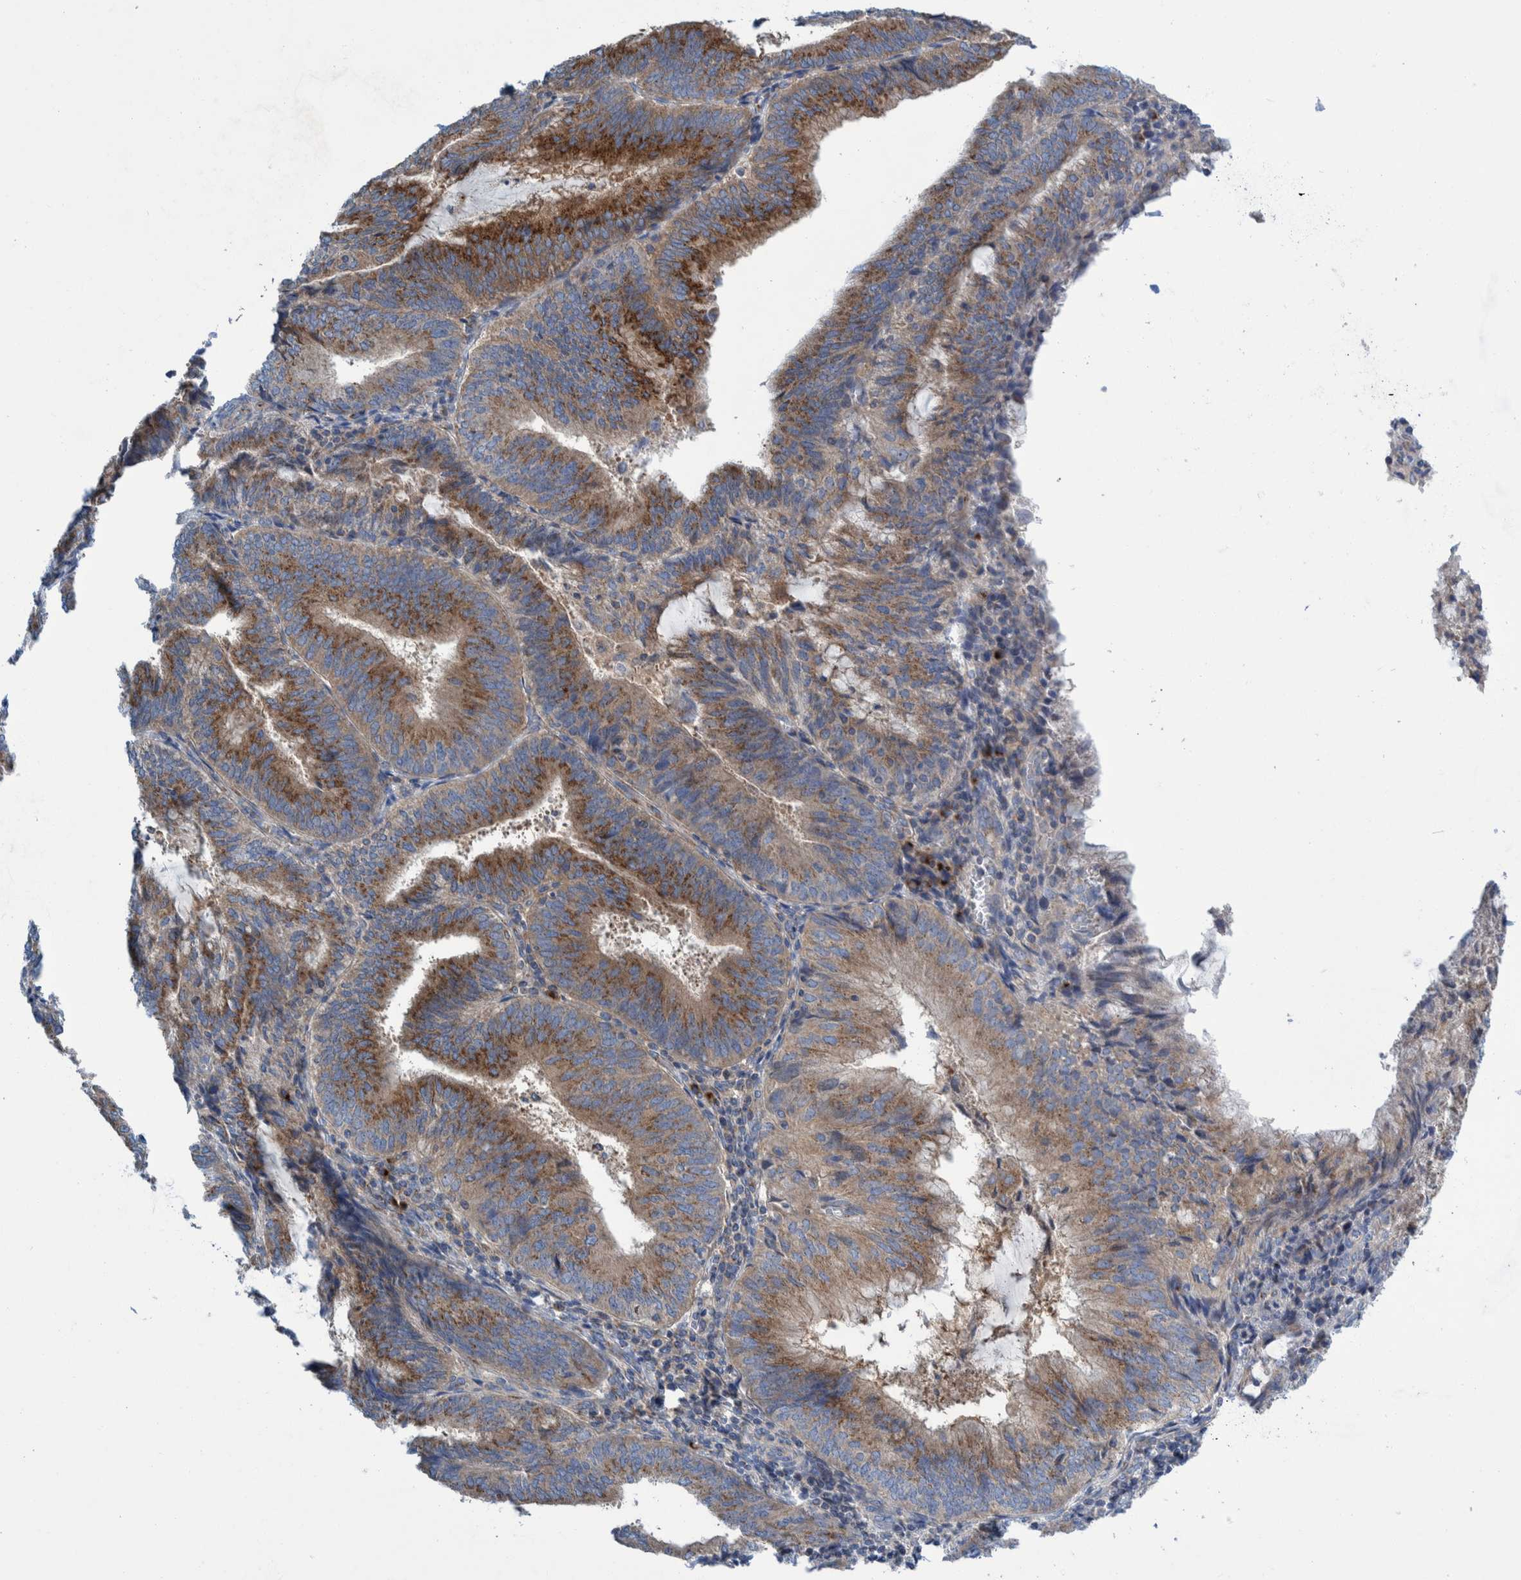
{"staining": {"intensity": "moderate", "quantity": ">75%", "location": "cytoplasmic/membranous"}, "tissue": "endometrial cancer", "cell_type": "Tumor cells", "image_type": "cancer", "snomed": [{"axis": "morphology", "description": "Adenocarcinoma, NOS"}, {"axis": "topography", "description": "Endometrium"}], "caption": "Immunohistochemical staining of endometrial adenocarcinoma demonstrates moderate cytoplasmic/membranous protein staining in approximately >75% of tumor cells.", "gene": "TRIM58", "patient": {"sex": "female", "age": 81}}